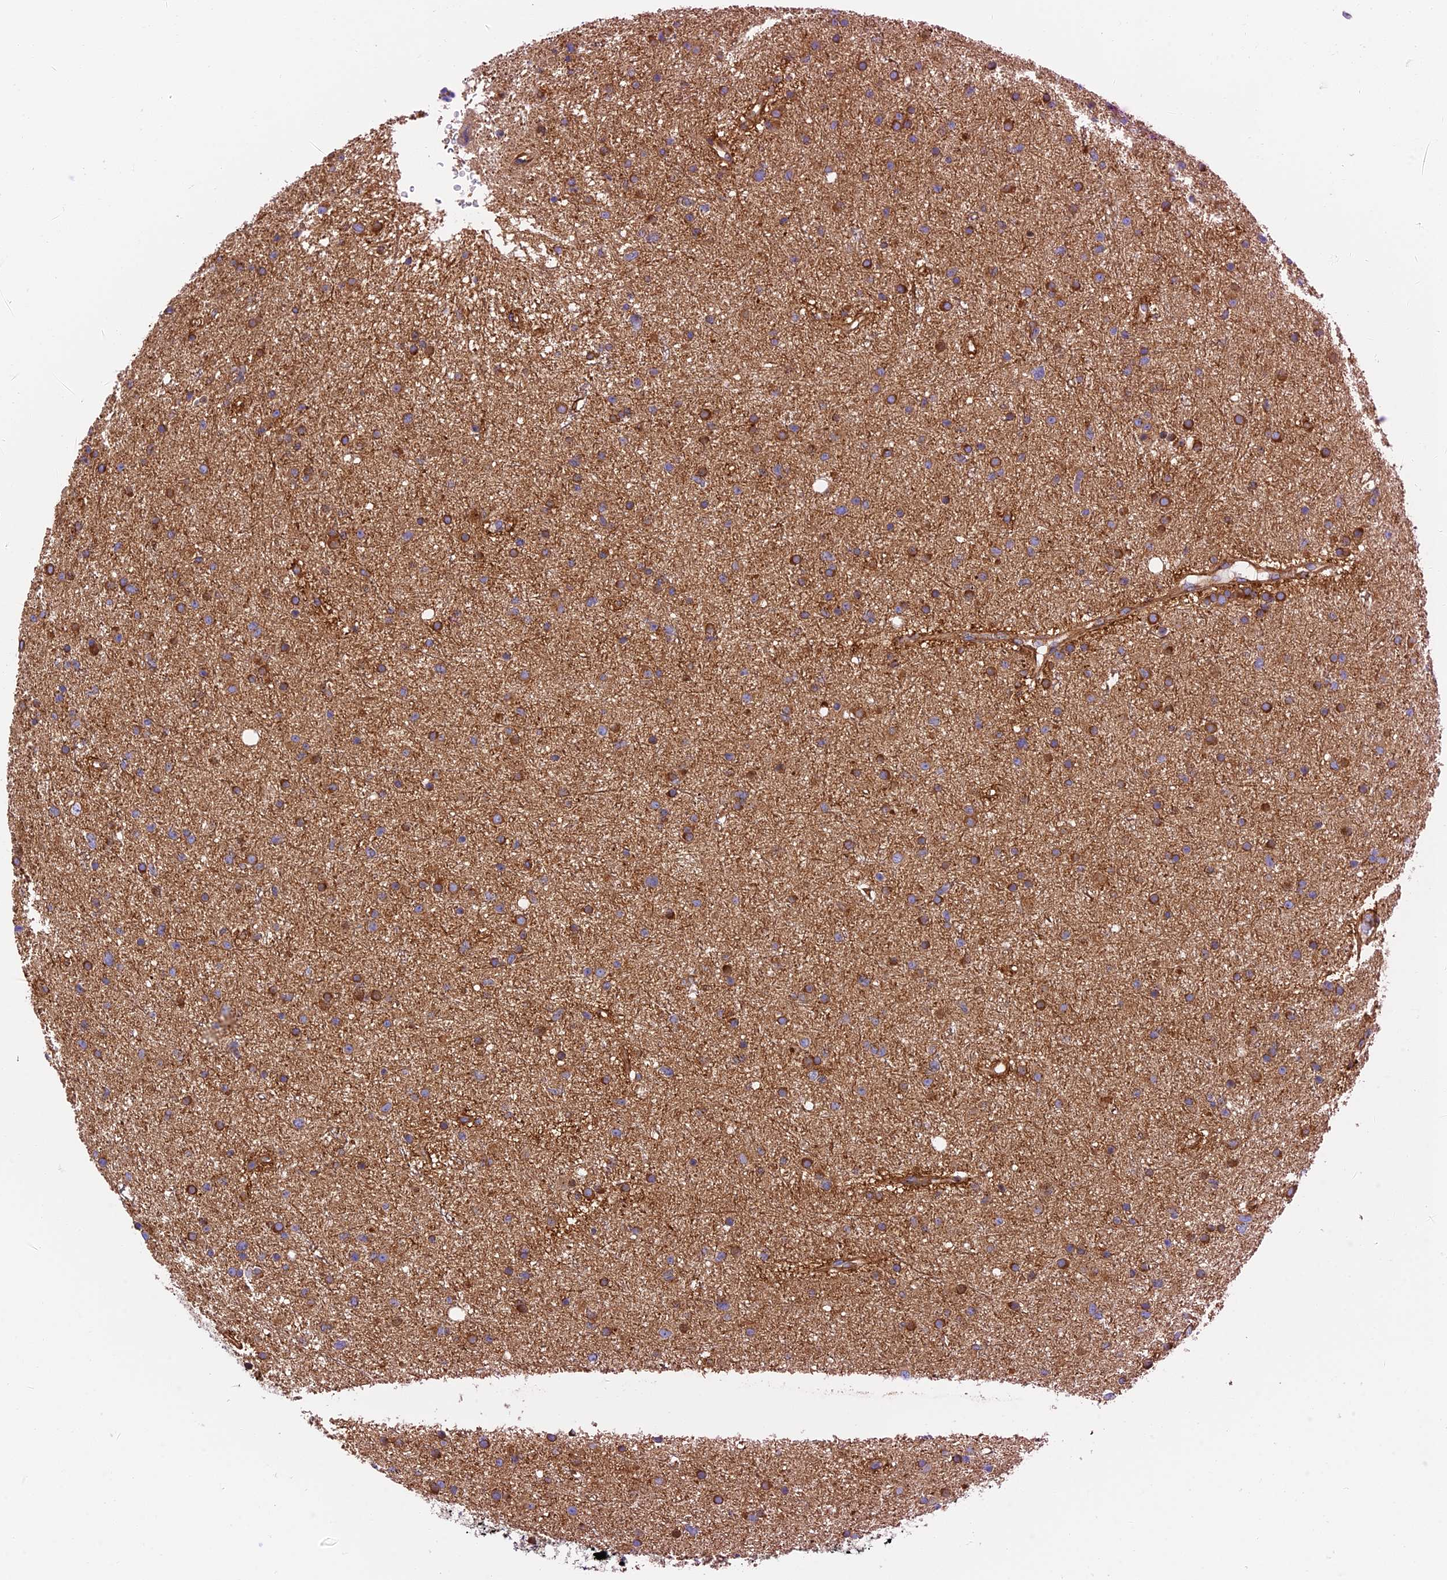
{"staining": {"intensity": "moderate", "quantity": ">75%", "location": "cytoplasmic/membranous"}, "tissue": "glioma", "cell_type": "Tumor cells", "image_type": "cancer", "snomed": [{"axis": "morphology", "description": "Glioma, malignant, Low grade"}, {"axis": "topography", "description": "Cerebral cortex"}], "caption": "Malignant low-grade glioma stained for a protein (brown) shows moderate cytoplasmic/membranous positive positivity in approximately >75% of tumor cells.", "gene": "DCTN2", "patient": {"sex": "female", "age": 39}}